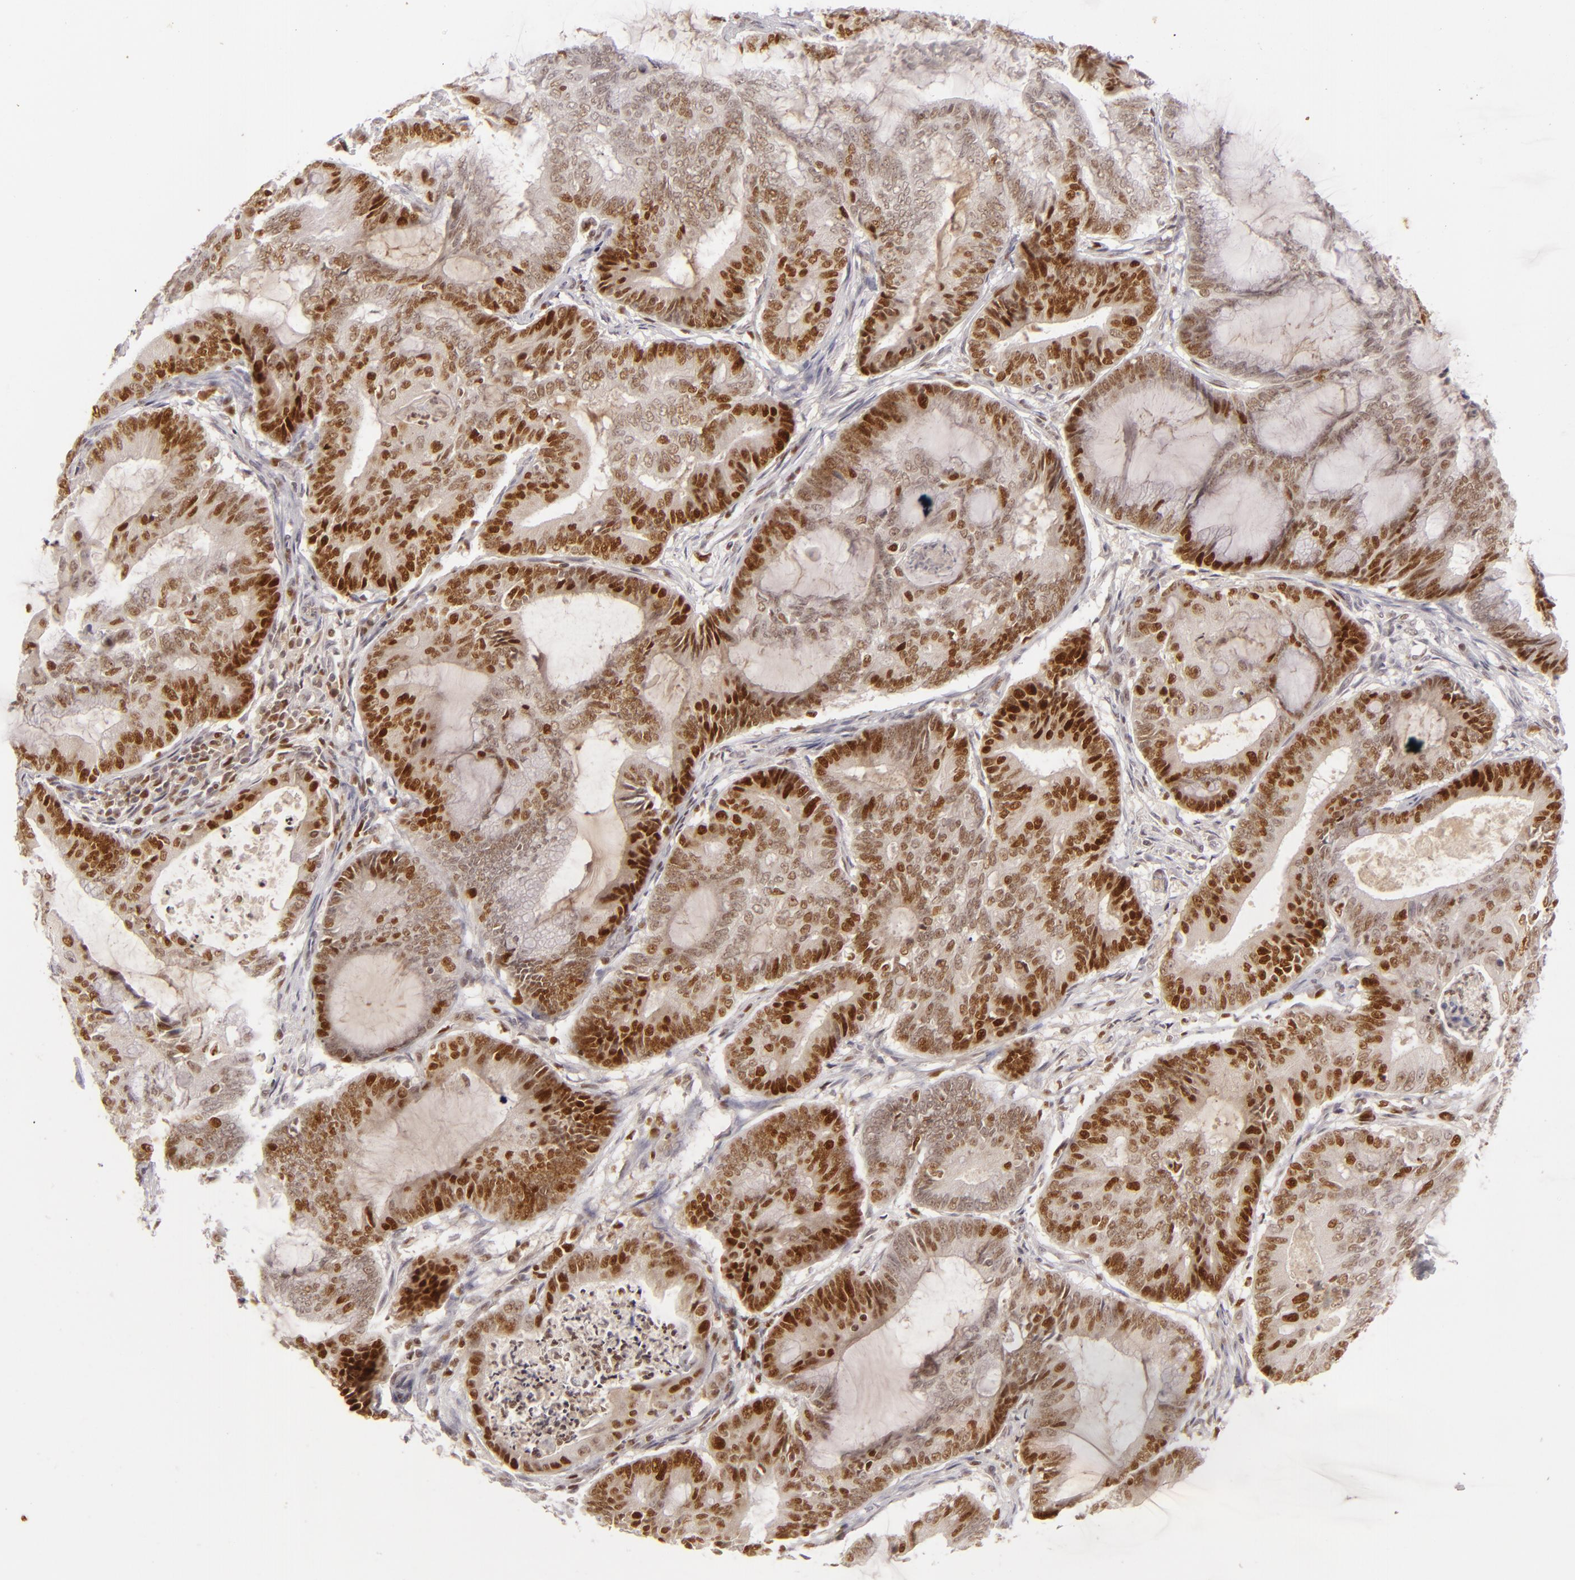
{"staining": {"intensity": "strong", "quantity": ">75%", "location": "nuclear"}, "tissue": "endometrial cancer", "cell_type": "Tumor cells", "image_type": "cancer", "snomed": [{"axis": "morphology", "description": "Adenocarcinoma, NOS"}, {"axis": "topography", "description": "Endometrium"}], "caption": "Endometrial cancer stained for a protein exhibits strong nuclear positivity in tumor cells. (Brightfield microscopy of DAB IHC at high magnification).", "gene": "FEN1", "patient": {"sex": "female", "age": 63}}